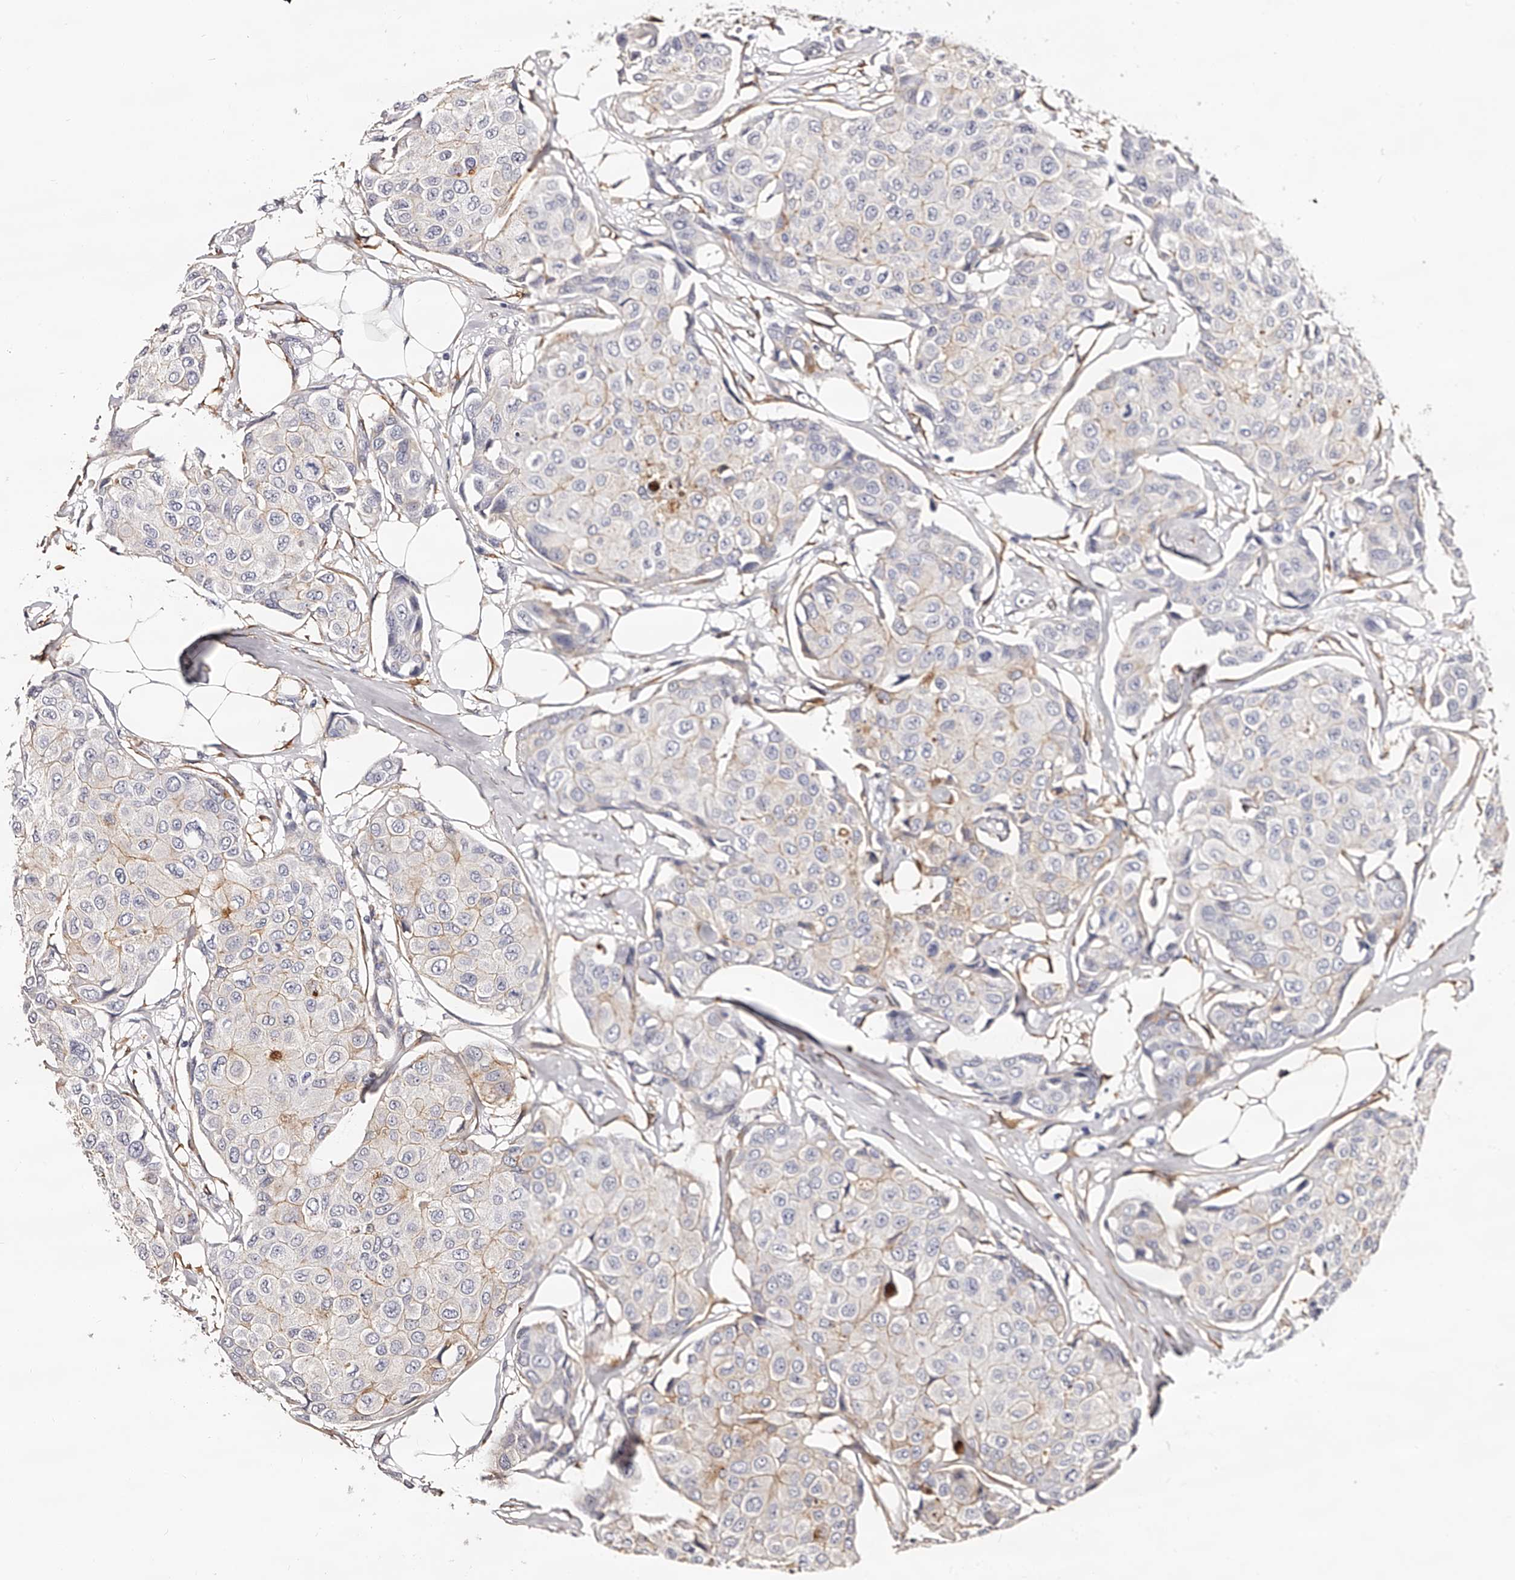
{"staining": {"intensity": "weak", "quantity": "<25%", "location": "cytoplasmic/membranous"}, "tissue": "breast cancer", "cell_type": "Tumor cells", "image_type": "cancer", "snomed": [{"axis": "morphology", "description": "Duct carcinoma"}, {"axis": "topography", "description": "Breast"}], "caption": "This is an immunohistochemistry photomicrograph of breast invasive ductal carcinoma. There is no staining in tumor cells.", "gene": "CD82", "patient": {"sex": "female", "age": 80}}